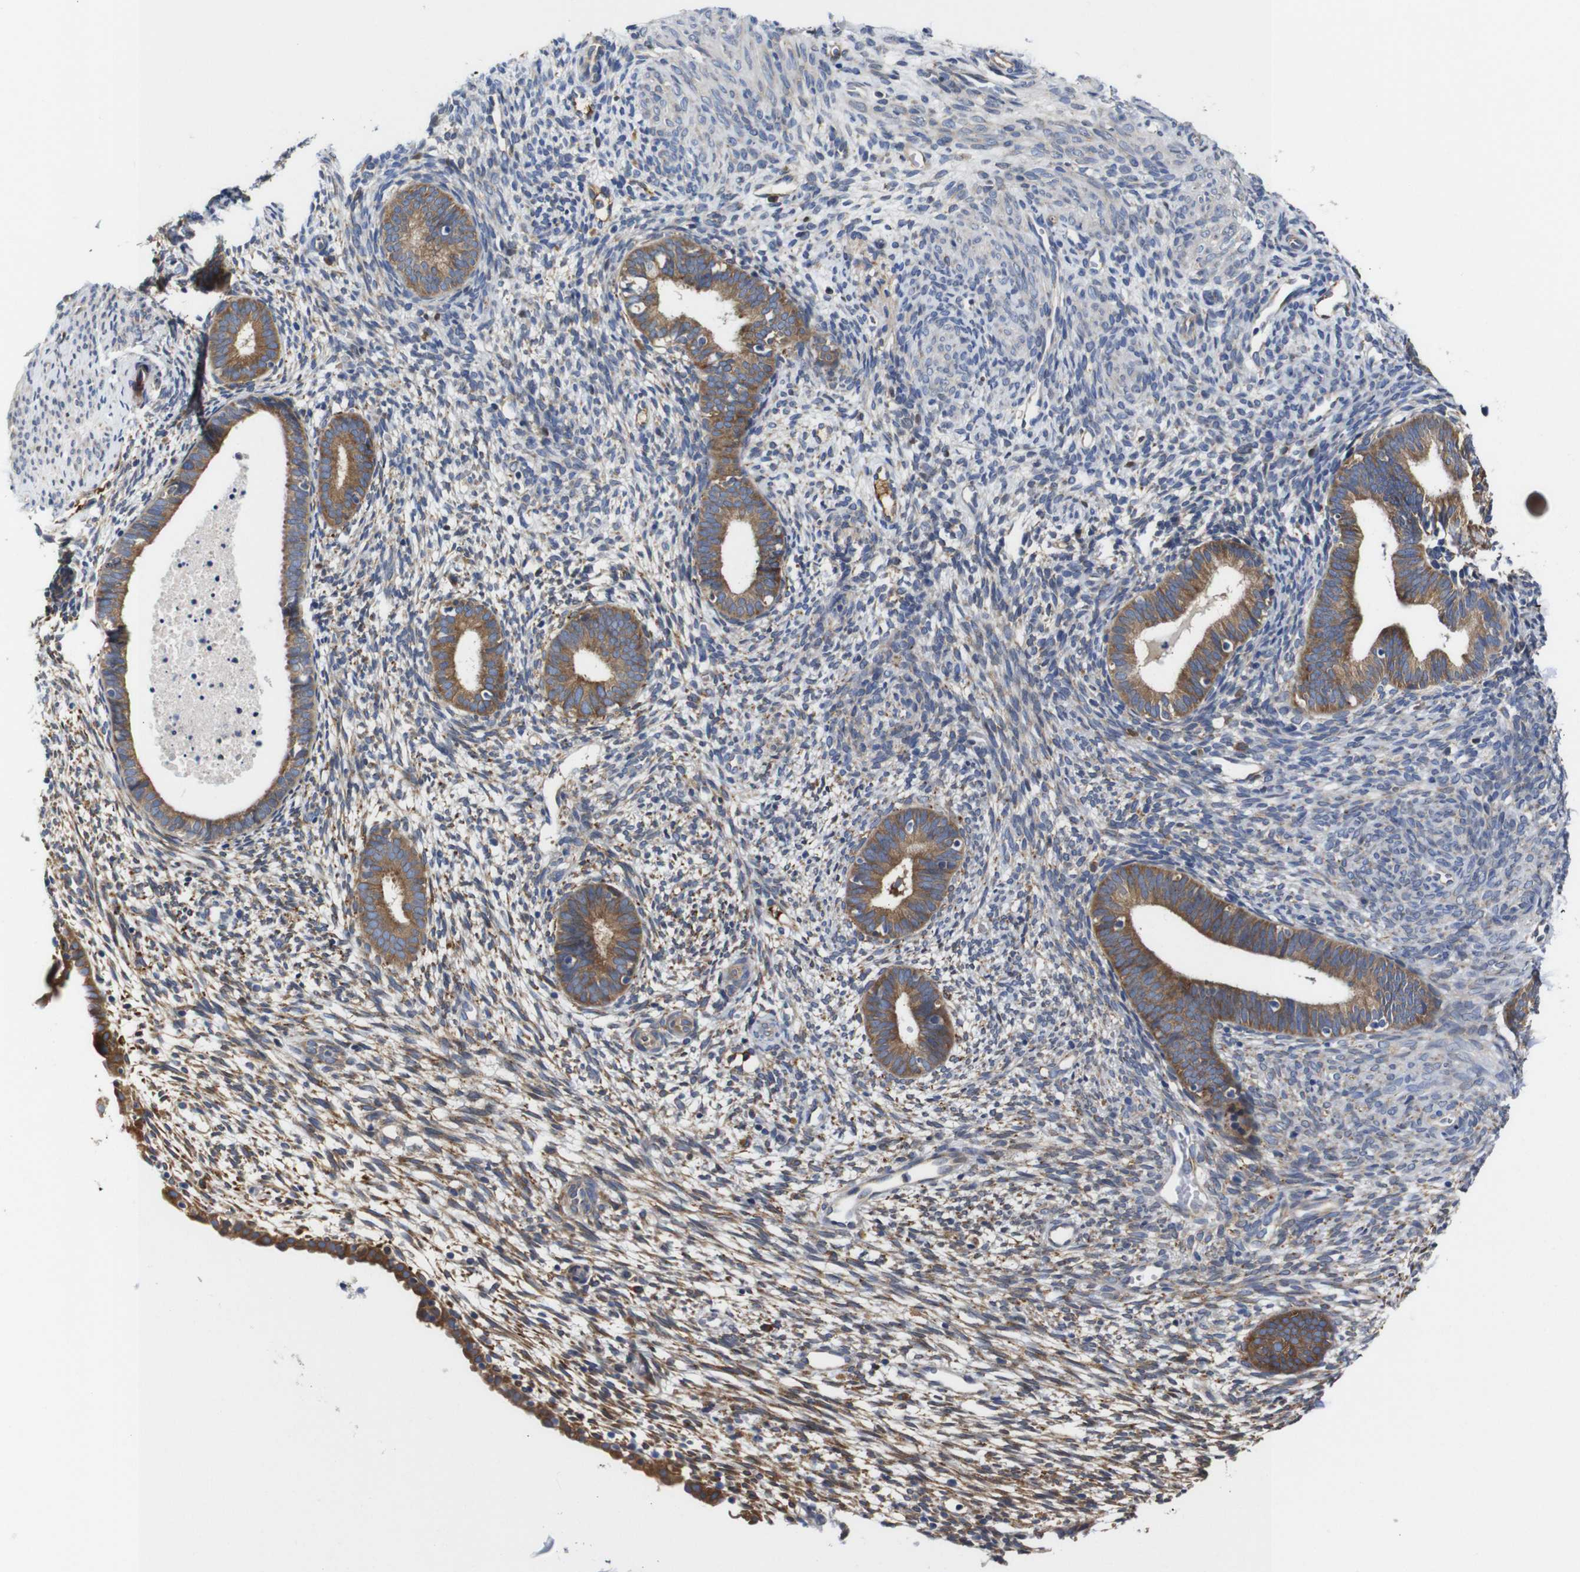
{"staining": {"intensity": "moderate", "quantity": "<25%", "location": "cytoplasmic/membranous"}, "tissue": "endometrium", "cell_type": "Cells in endometrial stroma", "image_type": "normal", "snomed": [{"axis": "morphology", "description": "Normal tissue, NOS"}, {"axis": "morphology", "description": "Adenocarcinoma, NOS"}, {"axis": "topography", "description": "Endometrium"}, {"axis": "topography", "description": "Ovary"}], "caption": "Brown immunohistochemical staining in normal endometrium exhibits moderate cytoplasmic/membranous positivity in about <25% of cells in endometrial stroma.", "gene": "CLCC1", "patient": {"sex": "female", "age": 68}}